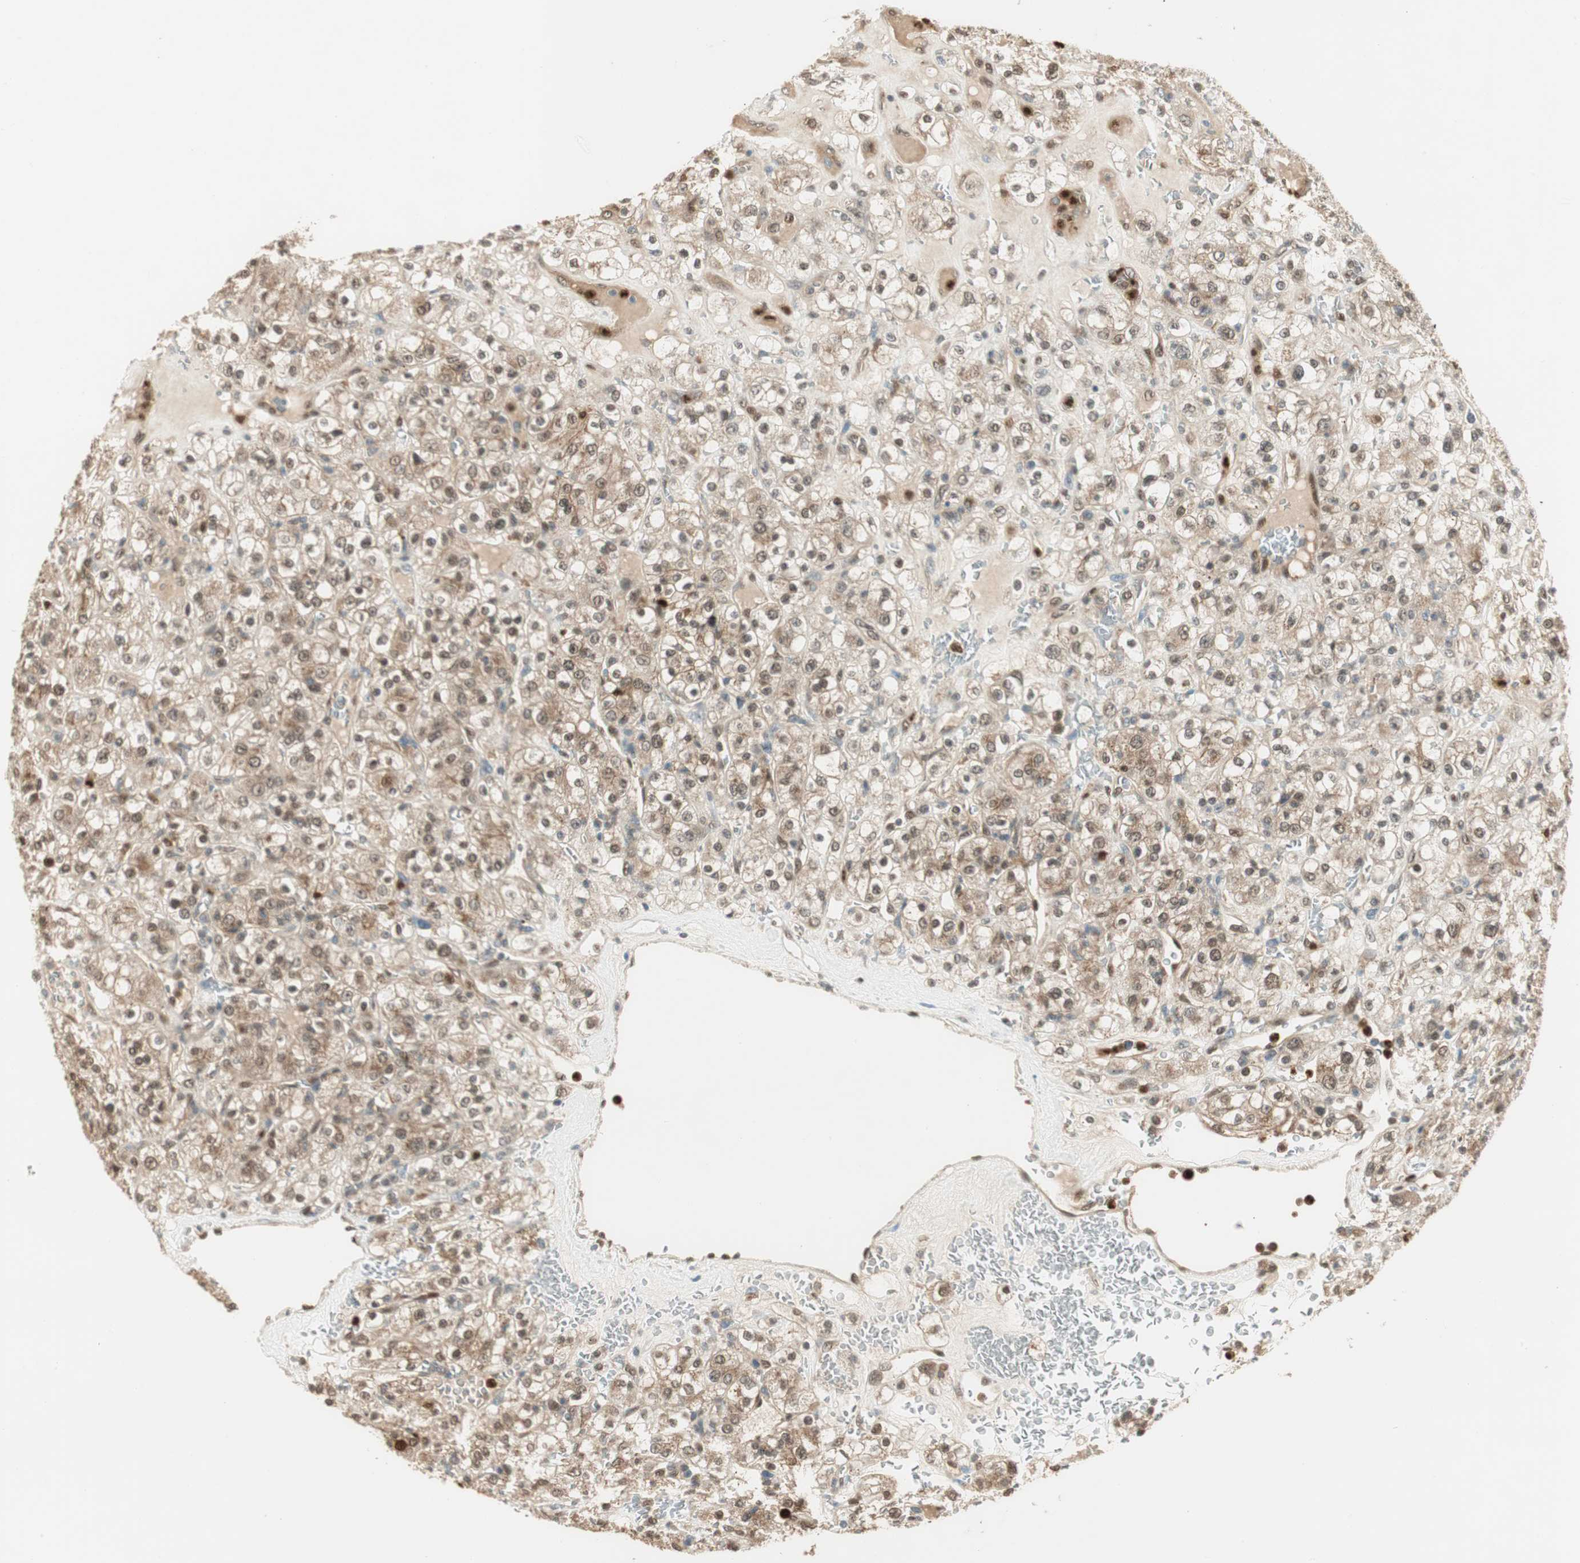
{"staining": {"intensity": "moderate", "quantity": "25%-75%", "location": "cytoplasmic/membranous,nuclear"}, "tissue": "renal cancer", "cell_type": "Tumor cells", "image_type": "cancer", "snomed": [{"axis": "morphology", "description": "Normal tissue, NOS"}, {"axis": "morphology", "description": "Adenocarcinoma, NOS"}, {"axis": "topography", "description": "Kidney"}], "caption": "Immunohistochemistry of renal adenocarcinoma exhibits medium levels of moderate cytoplasmic/membranous and nuclear positivity in about 25%-75% of tumor cells.", "gene": "LTA4H", "patient": {"sex": "female", "age": 72}}